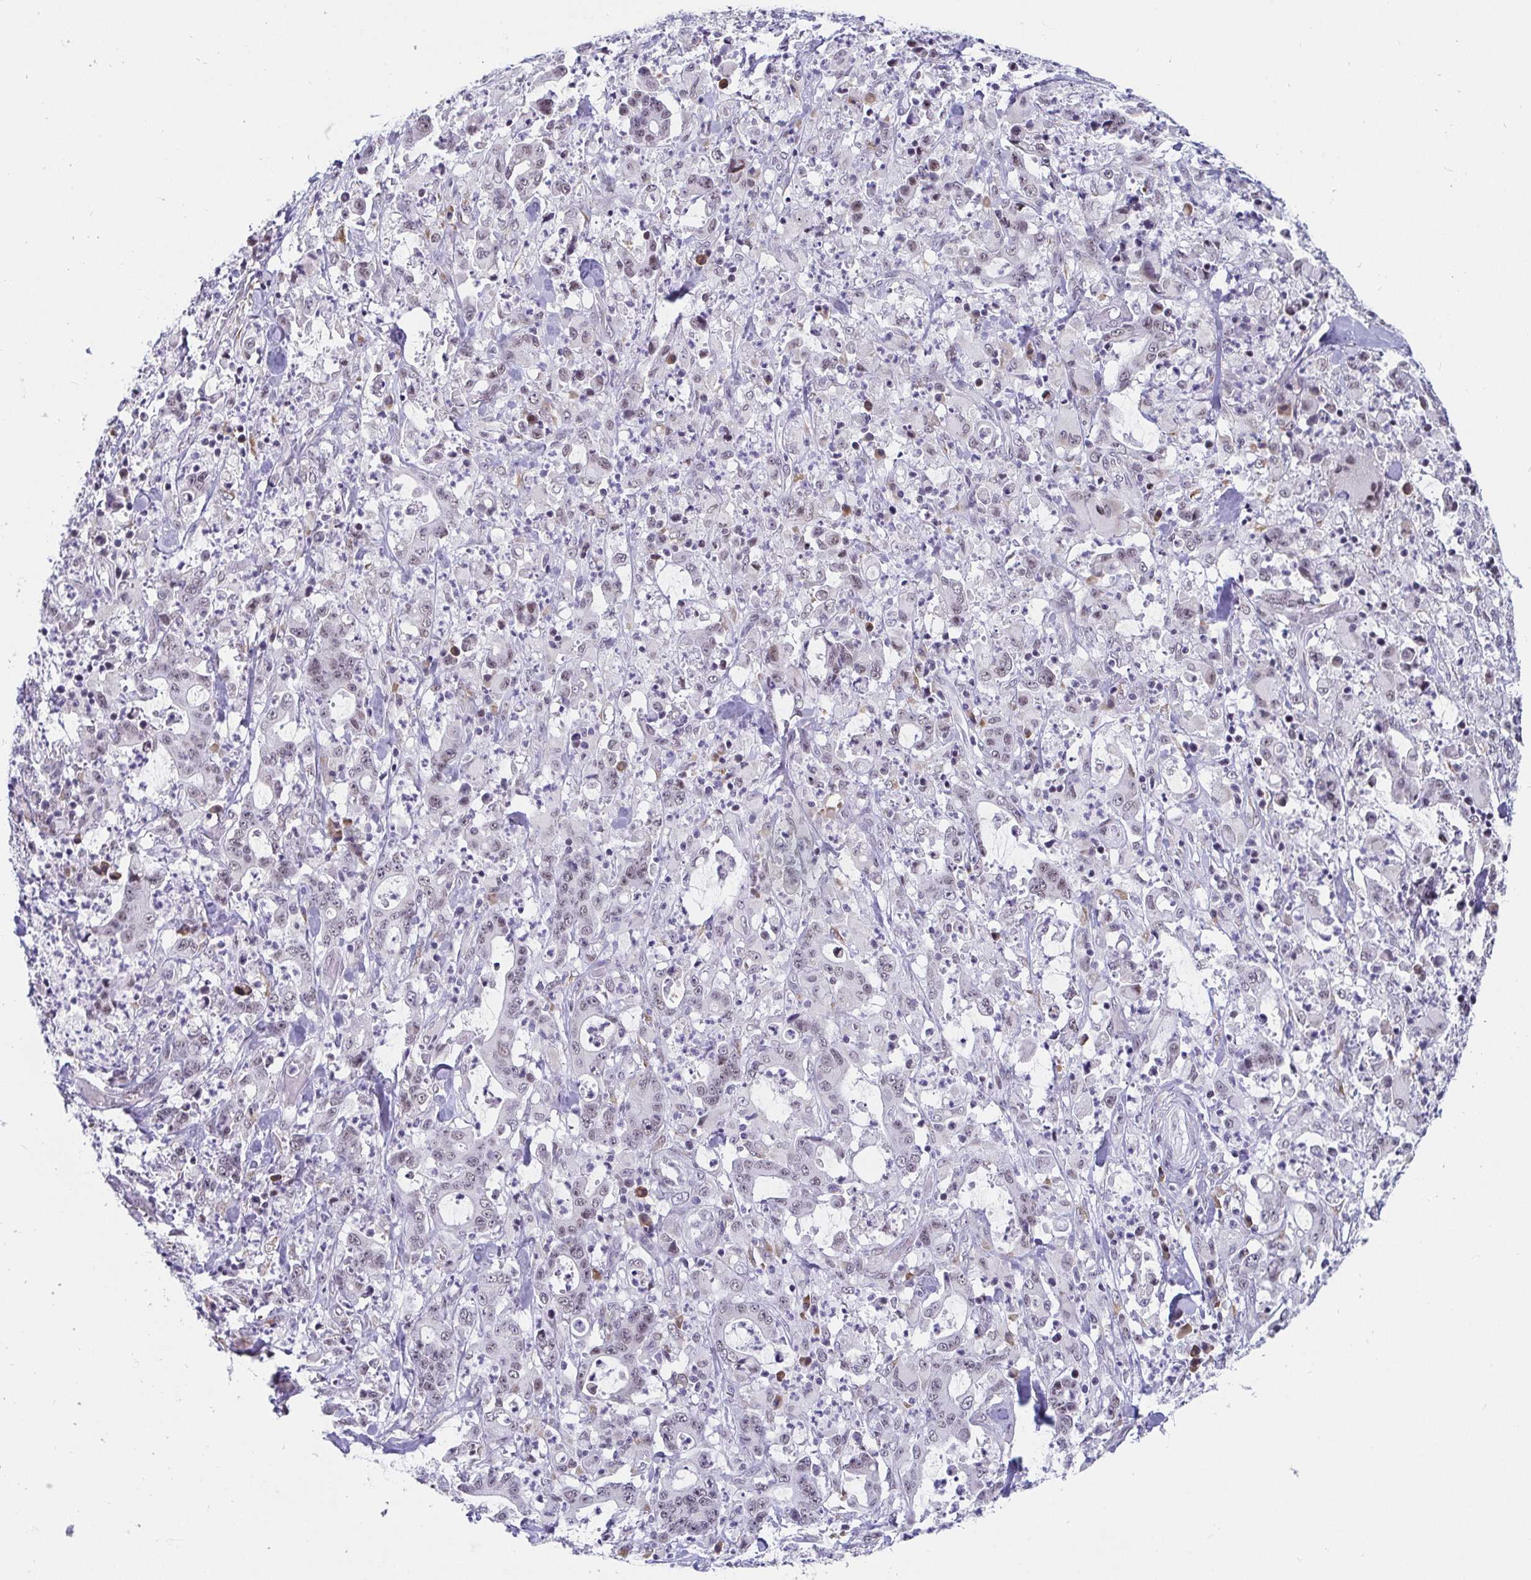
{"staining": {"intensity": "weak", "quantity": "25%-75%", "location": "nuclear"}, "tissue": "stomach cancer", "cell_type": "Tumor cells", "image_type": "cancer", "snomed": [{"axis": "morphology", "description": "Adenocarcinoma, NOS"}, {"axis": "topography", "description": "Stomach, upper"}], "caption": "This histopathology image displays immunohistochemistry staining of human adenocarcinoma (stomach), with low weak nuclear positivity in approximately 25%-75% of tumor cells.", "gene": "WDR72", "patient": {"sex": "male", "age": 68}}